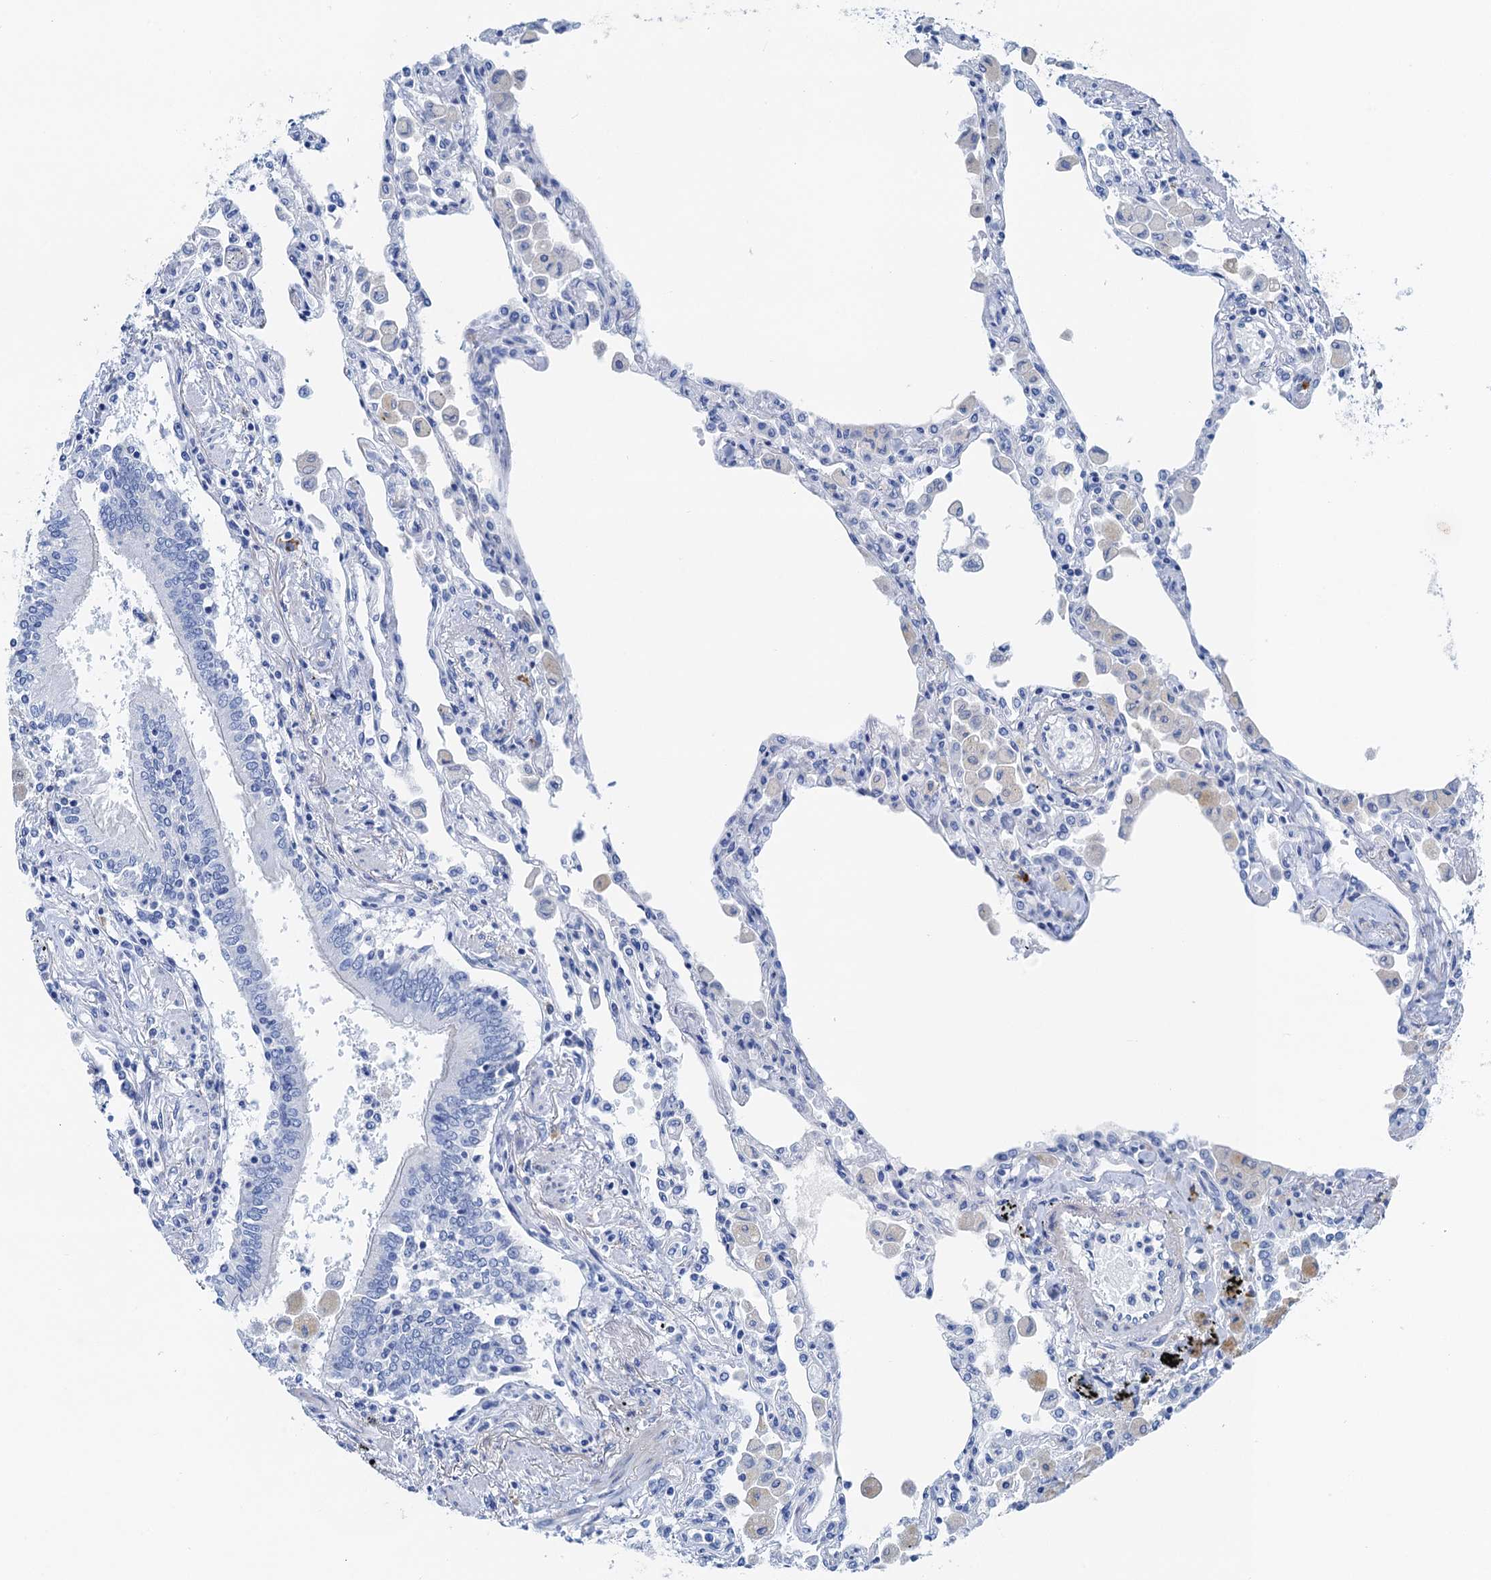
{"staining": {"intensity": "negative", "quantity": "none", "location": "none"}, "tissue": "lung", "cell_type": "Alveolar cells", "image_type": "normal", "snomed": [{"axis": "morphology", "description": "Normal tissue, NOS"}, {"axis": "topography", "description": "Bronchus"}, {"axis": "topography", "description": "Lung"}], "caption": "A micrograph of human lung is negative for staining in alveolar cells. (DAB (3,3'-diaminobenzidine) IHC visualized using brightfield microscopy, high magnification).", "gene": "NLRP10", "patient": {"sex": "female", "age": 49}}